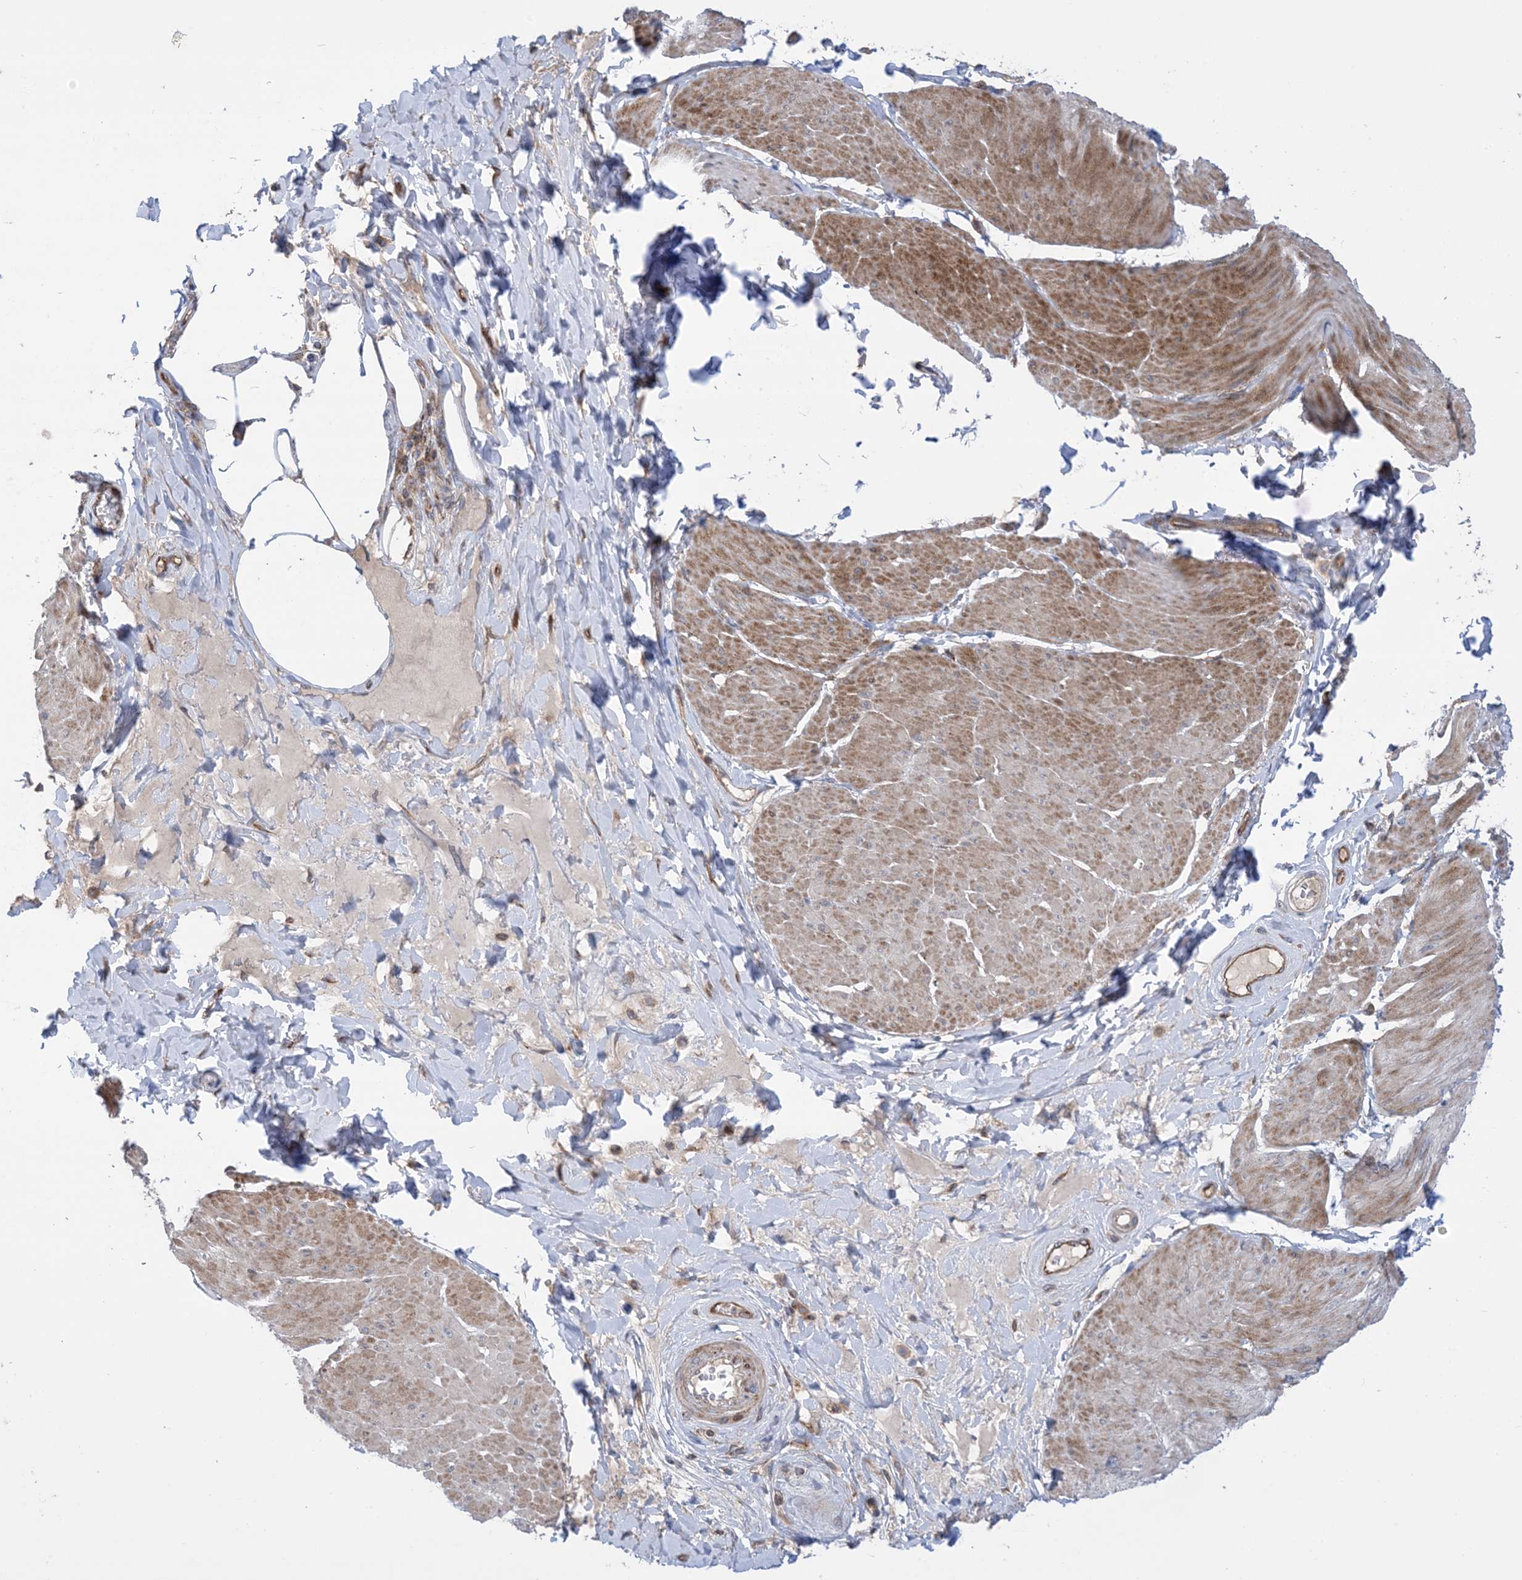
{"staining": {"intensity": "moderate", "quantity": "25%-75%", "location": "cytoplasmic/membranous"}, "tissue": "smooth muscle", "cell_type": "Smooth muscle cells", "image_type": "normal", "snomed": [{"axis": "morphology", "description": "Urothelial carcinoma, High grade"}, {"axis": "topography", "description": "Urinary bladder"}], "caption": "Protein expression analysis of normal smooth muscle exhibits moderate cytoplasmic/membranous expression in approximately 25%-75% of smooth muscle cells.", "gene": "CLEC16A", "patient": {"sex": "male", "age": 46}}